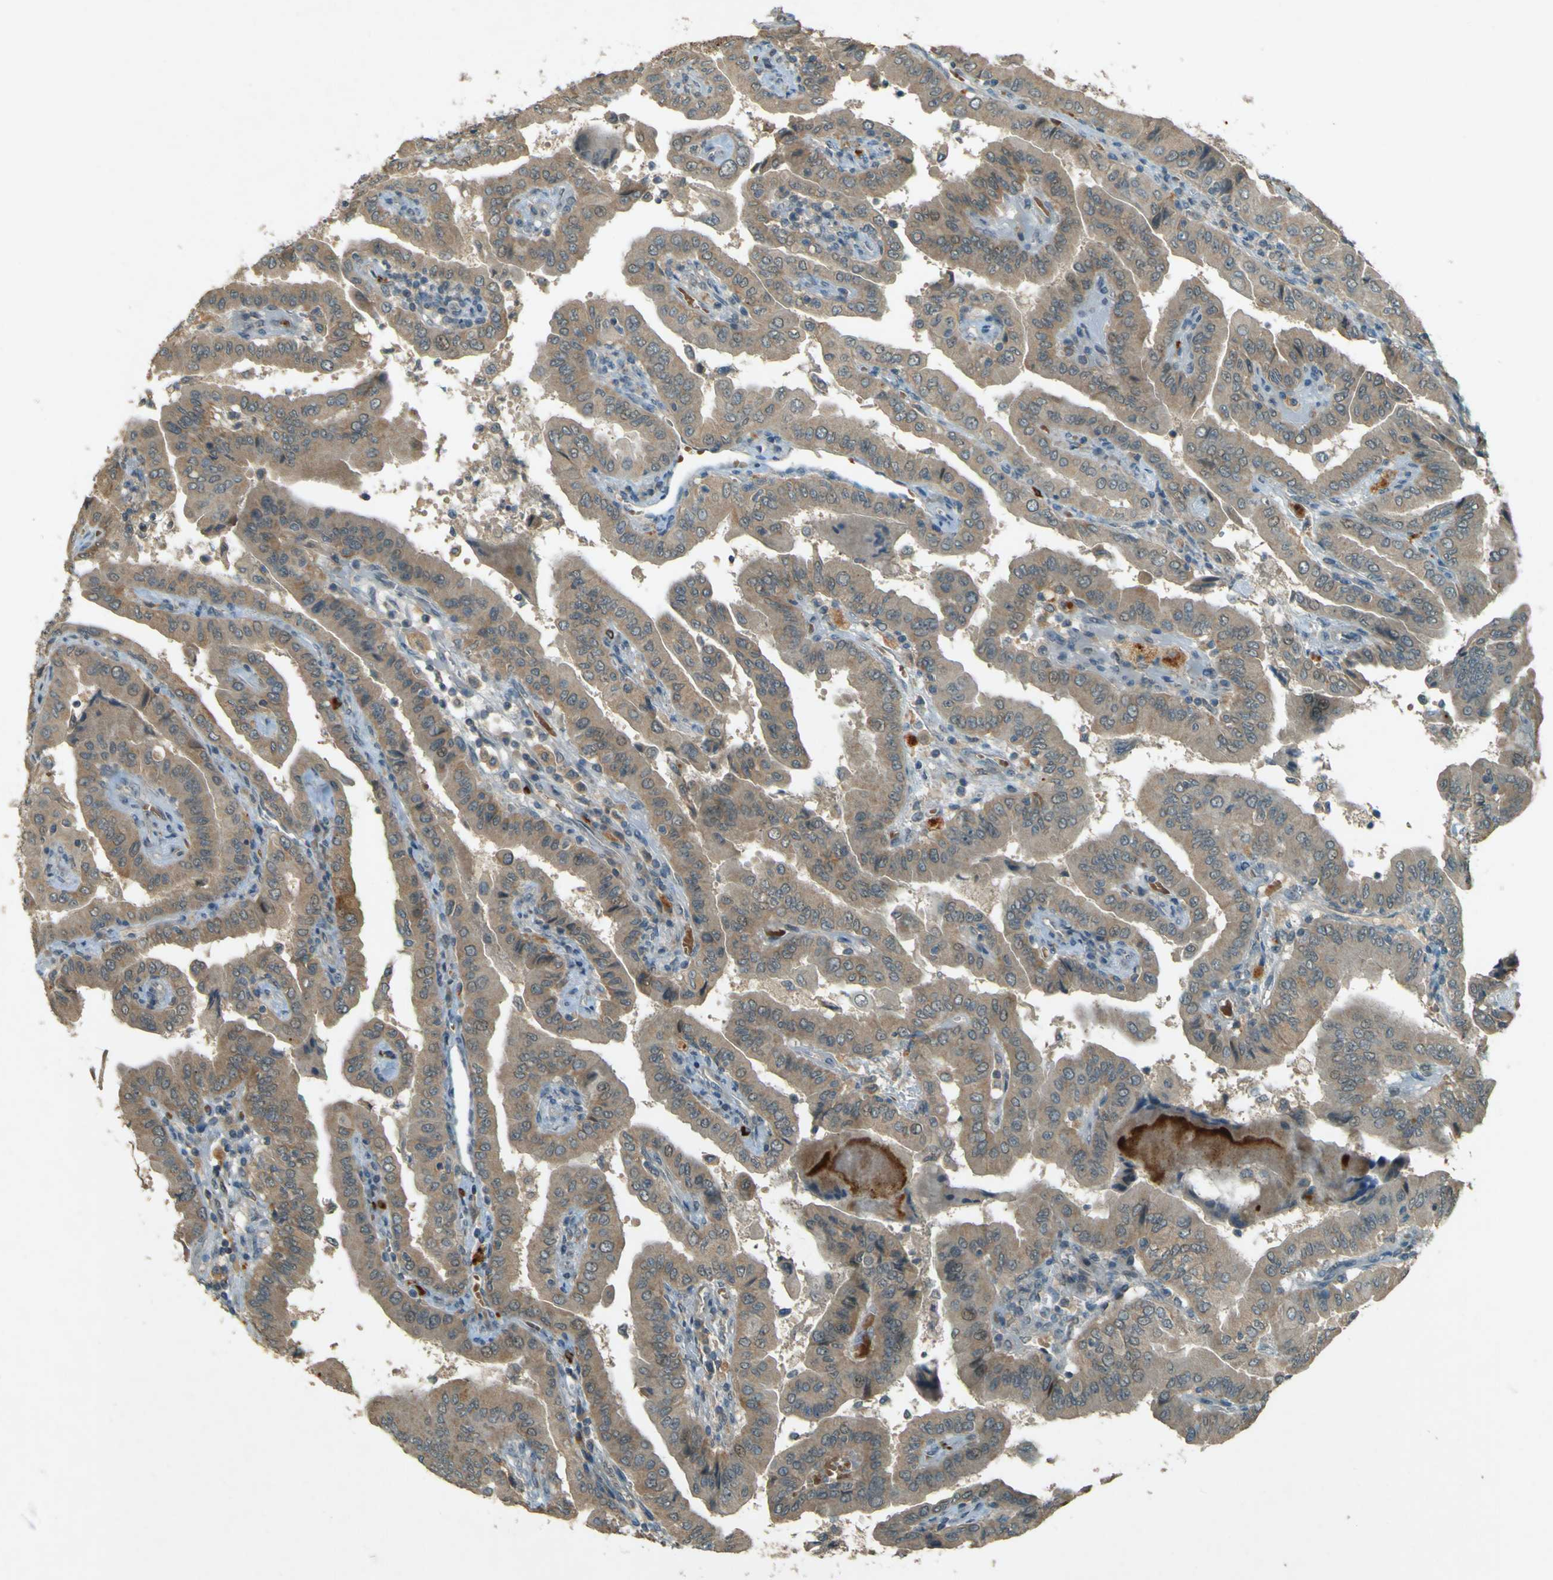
{"staining": {"intensity": "weak", "quantity": ">75%", "location": "cytoplasmic/membranous"}, "tissue": "thyroid cancer", "cell_type": "Tumor cells", "image_type": "cancer", "snomed": [{"axis": "morphology", "description": "Papillary adenocarcinoma, NOS"}, {"axis": "topography", "description": "Thyroid gland"}], "caption": "A brown stain labels weak cytoplasmic/membranous staining of a protein in human papillary adenocarcinoma (thyroid) tumor cells.", "gene": "MPDZ", "patient": {"sex": "male", "age": 33}}